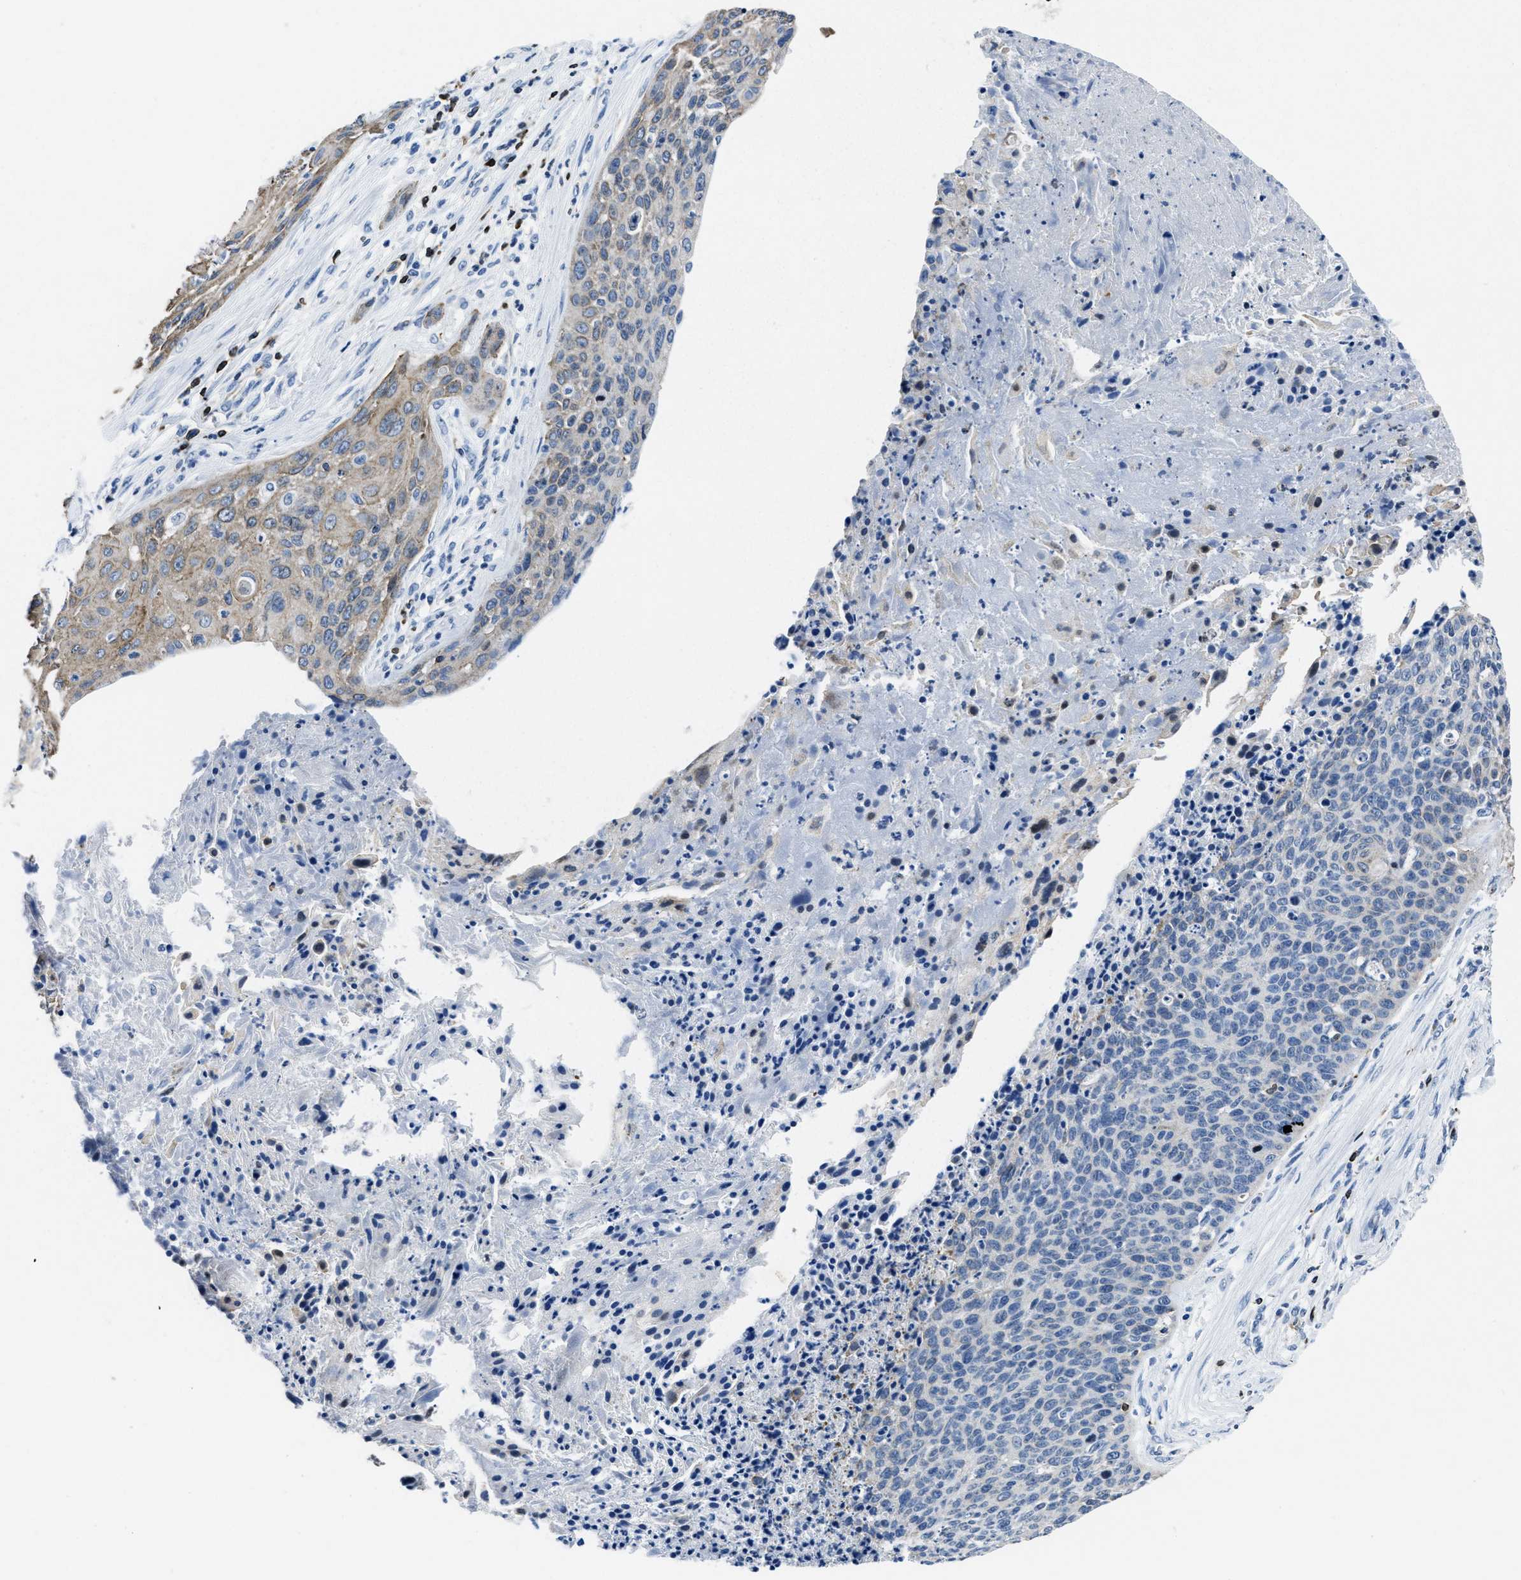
{"staining": {"intensity": "weak", "quantity": "<25%", "location": "cytoplasmic/membranous"}, "tissue": "cervical cancer", "cell_type": "Tumor cells", "image_type": "cancer", "snomed": [{"axis": "morphology", "description": "Squamous cell carcinoma, NOS"}, {"axis": "topography", "description": "Cervix"}], "caption": "The immunohistochemistry (IHC) micrograph has no significant staining in tumor cells of cervical cancer tissue.", "gene": "ITGA3", "patient": {"sex": "female", "age": 55}}